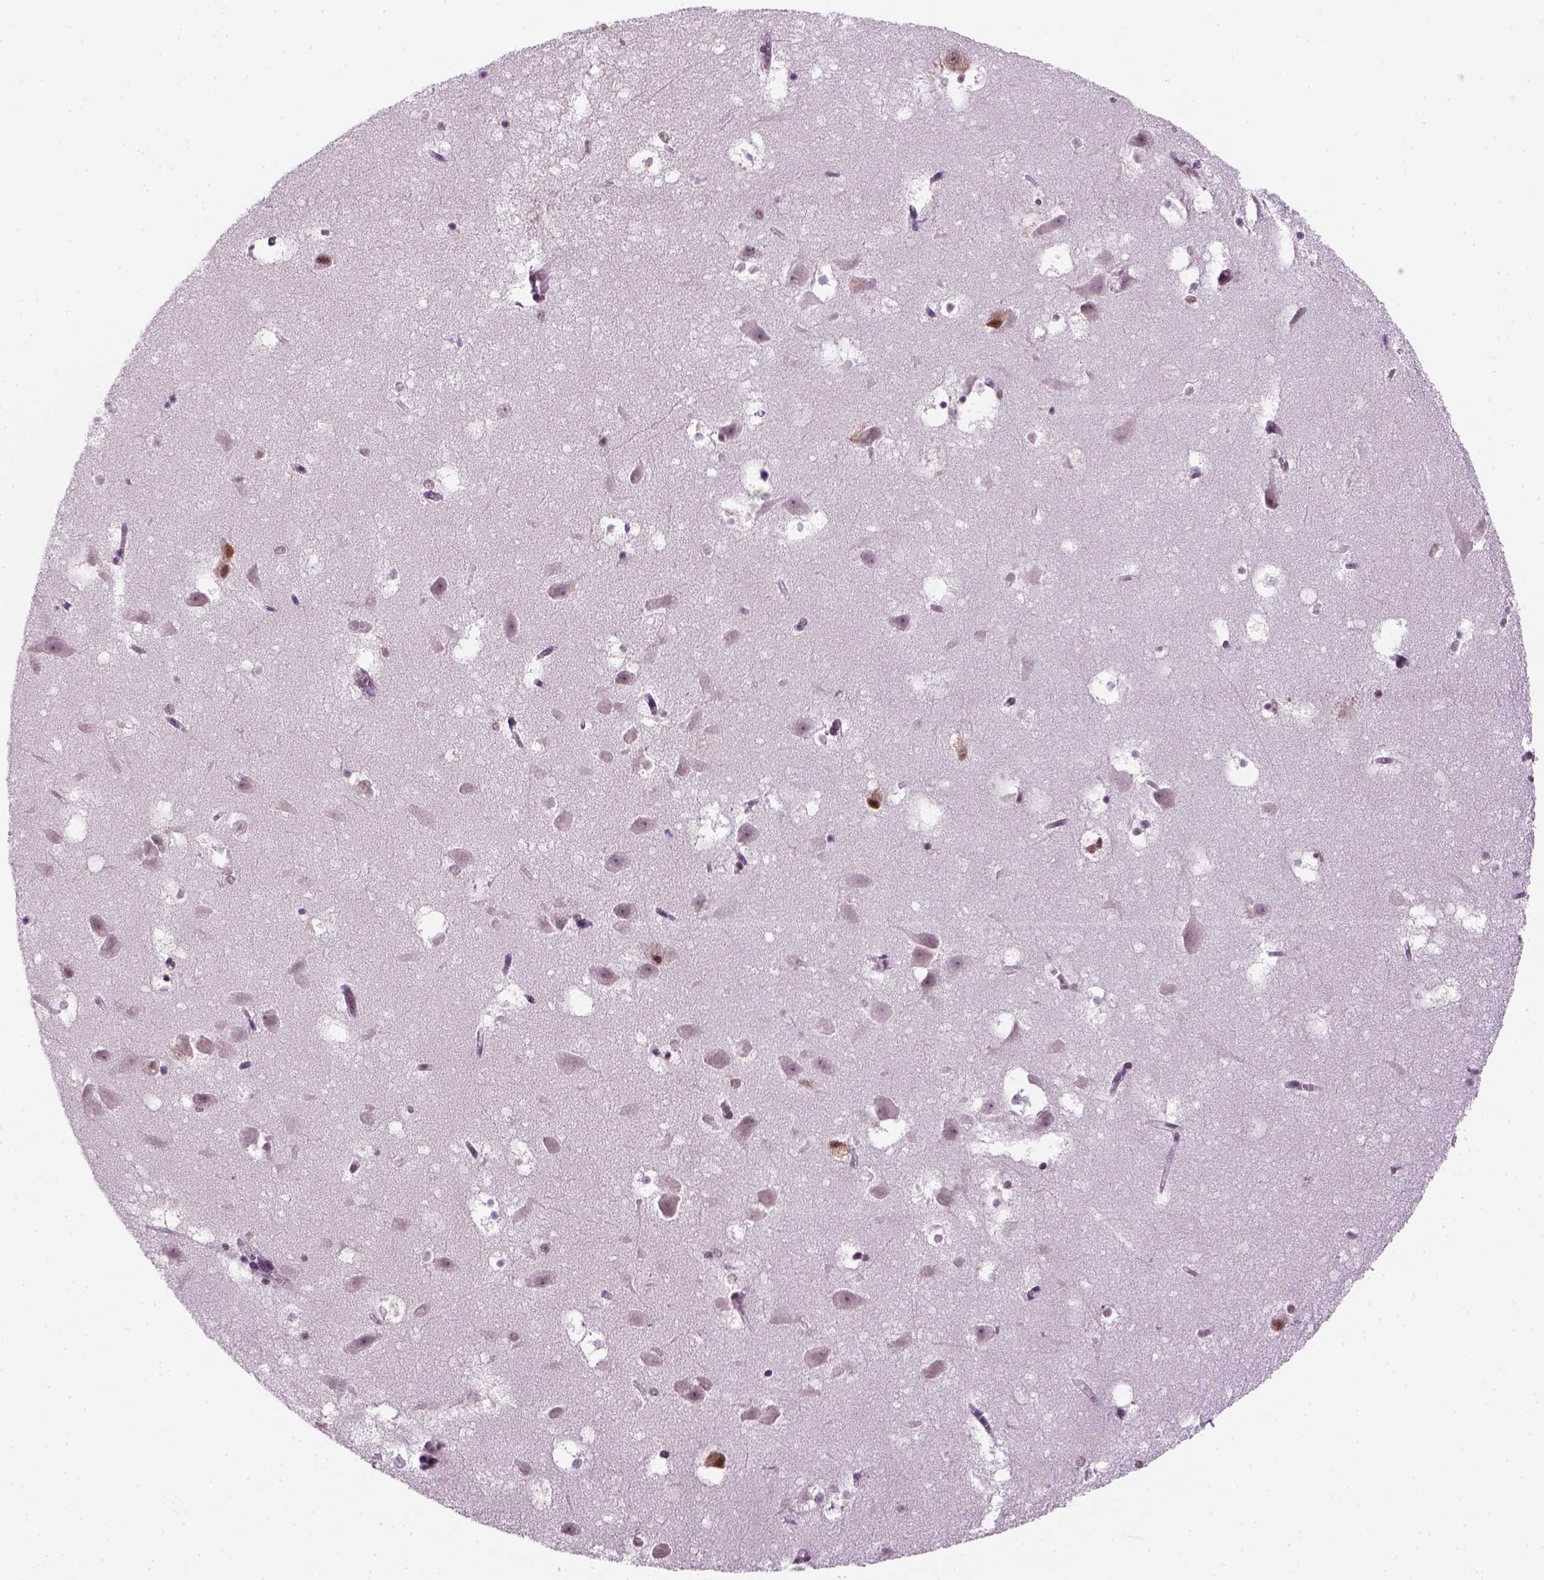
{"staining": {"intensity": "moderate", "quantity": "25%-75%", "location": "nuclear"}, "tissue": "hippocampus", "cell_type": "Glial cells", "image_type": "normal", "snomed": [{"axis": "morphology", "description": "Normal tissue, NOS"}, {"axis": "topography", "description": "Hippocampus"}], "caption": "Immunohistochemical staining of benign hippocampus demonstrates moderate nuclear protein staining in about 25%-75% of glial cells. (Brightfield microscopy of DAB IHC at high magnification).", "gene": "GTF2F1", "patient": {"sex": "male", "age": 58}}